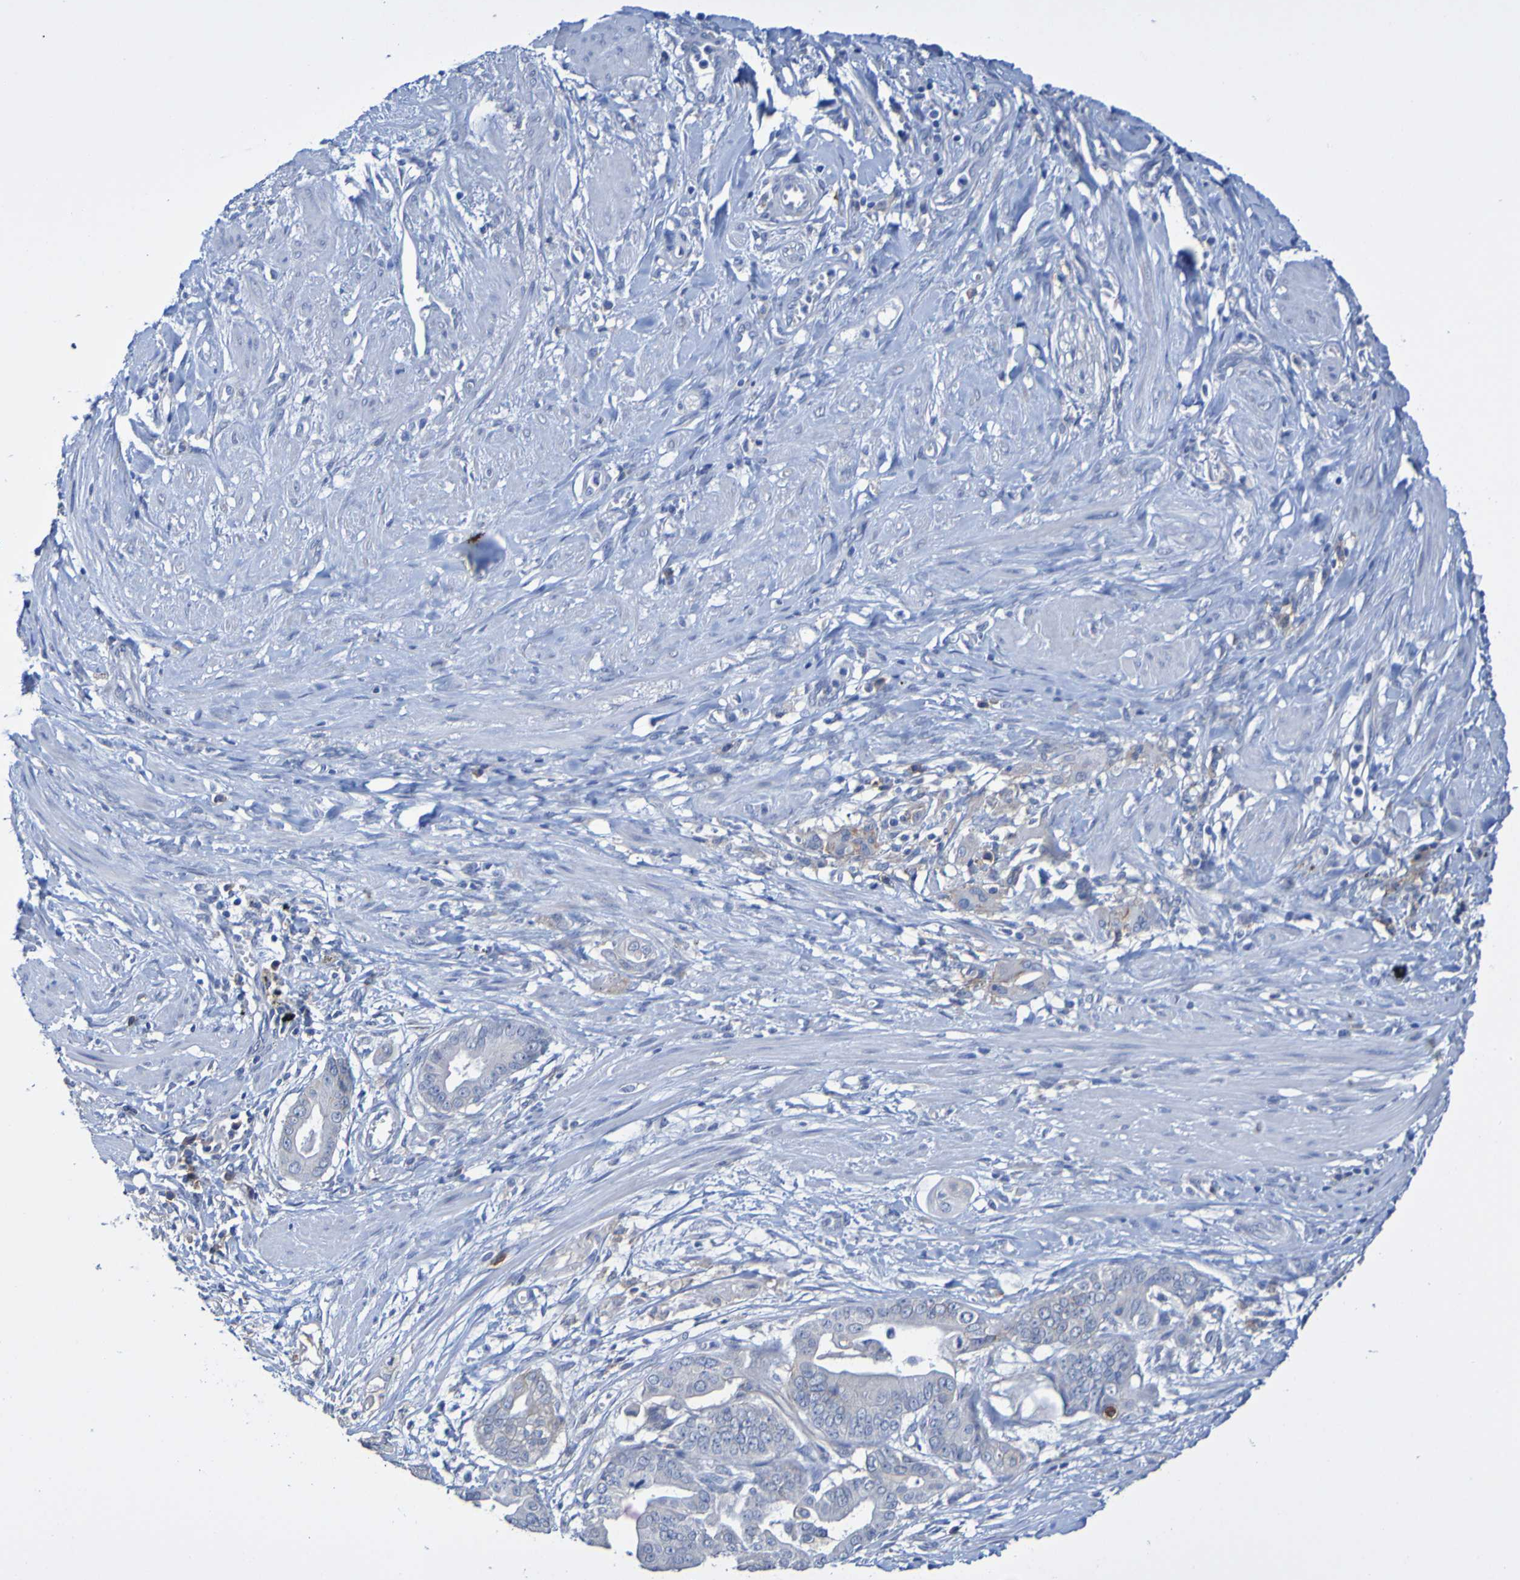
{"staining": {"intensity": "negative", "quantity": "none", "location": "none"}, "tissue": "pancreatic cancer", "cell_type": "Tumor cells", "image_type": "cancer", "snomed": [{"axis": "morphology", "description": "Adenocarcinoma, NOS"}, {"axis": "topography", "description": "Pancreas"}], "caption": "Tumor cells are negative for brown protein staining in pancreatic cancer.", "gene": "SLC3A2", "patient": {"sex": "female", "age": 75}}